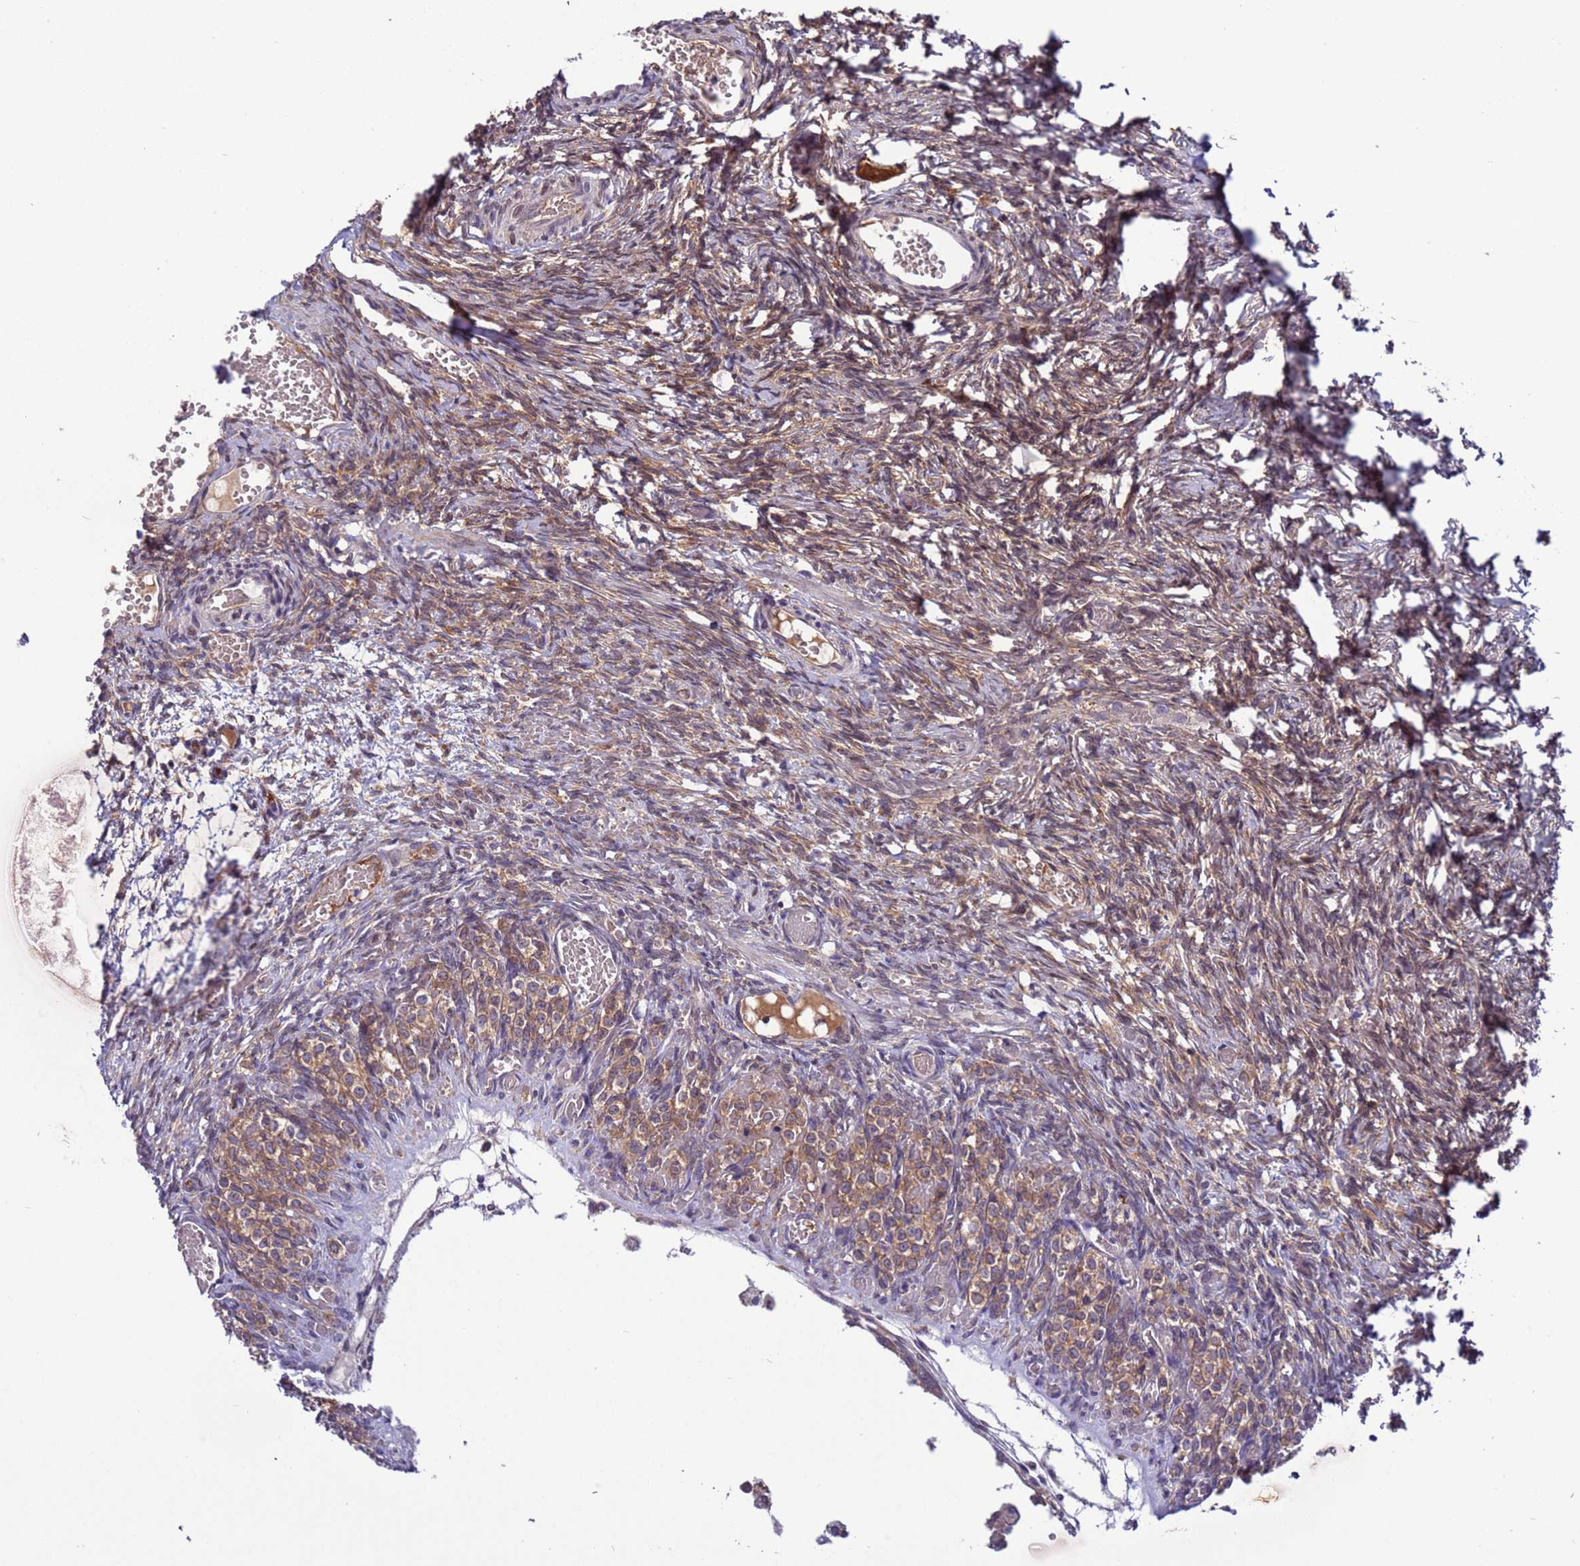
{"staining": {"intensity": "weak", "quantity": "25%-75%", "location": "cytoplasmic/membranous"}, "tissue": "ovary", "cell_type": "Ovarian stroma cells", "image_type": "normal", "snomed": [{"axis": "morphology", "description": "Adenocarcinoma, NOS"}, {"axis": "topography", "description": "Endometrium"}], "caption": "Approximately 25%-75% of ovarian stroma cells in unremarkable human ovary reveal weak cytoplasmic/membranous protein positivity as visualized by brown immunohistochemical staining.", "gene": "ARHGAP12", "patient": {"sex": "female", "age": 32}}